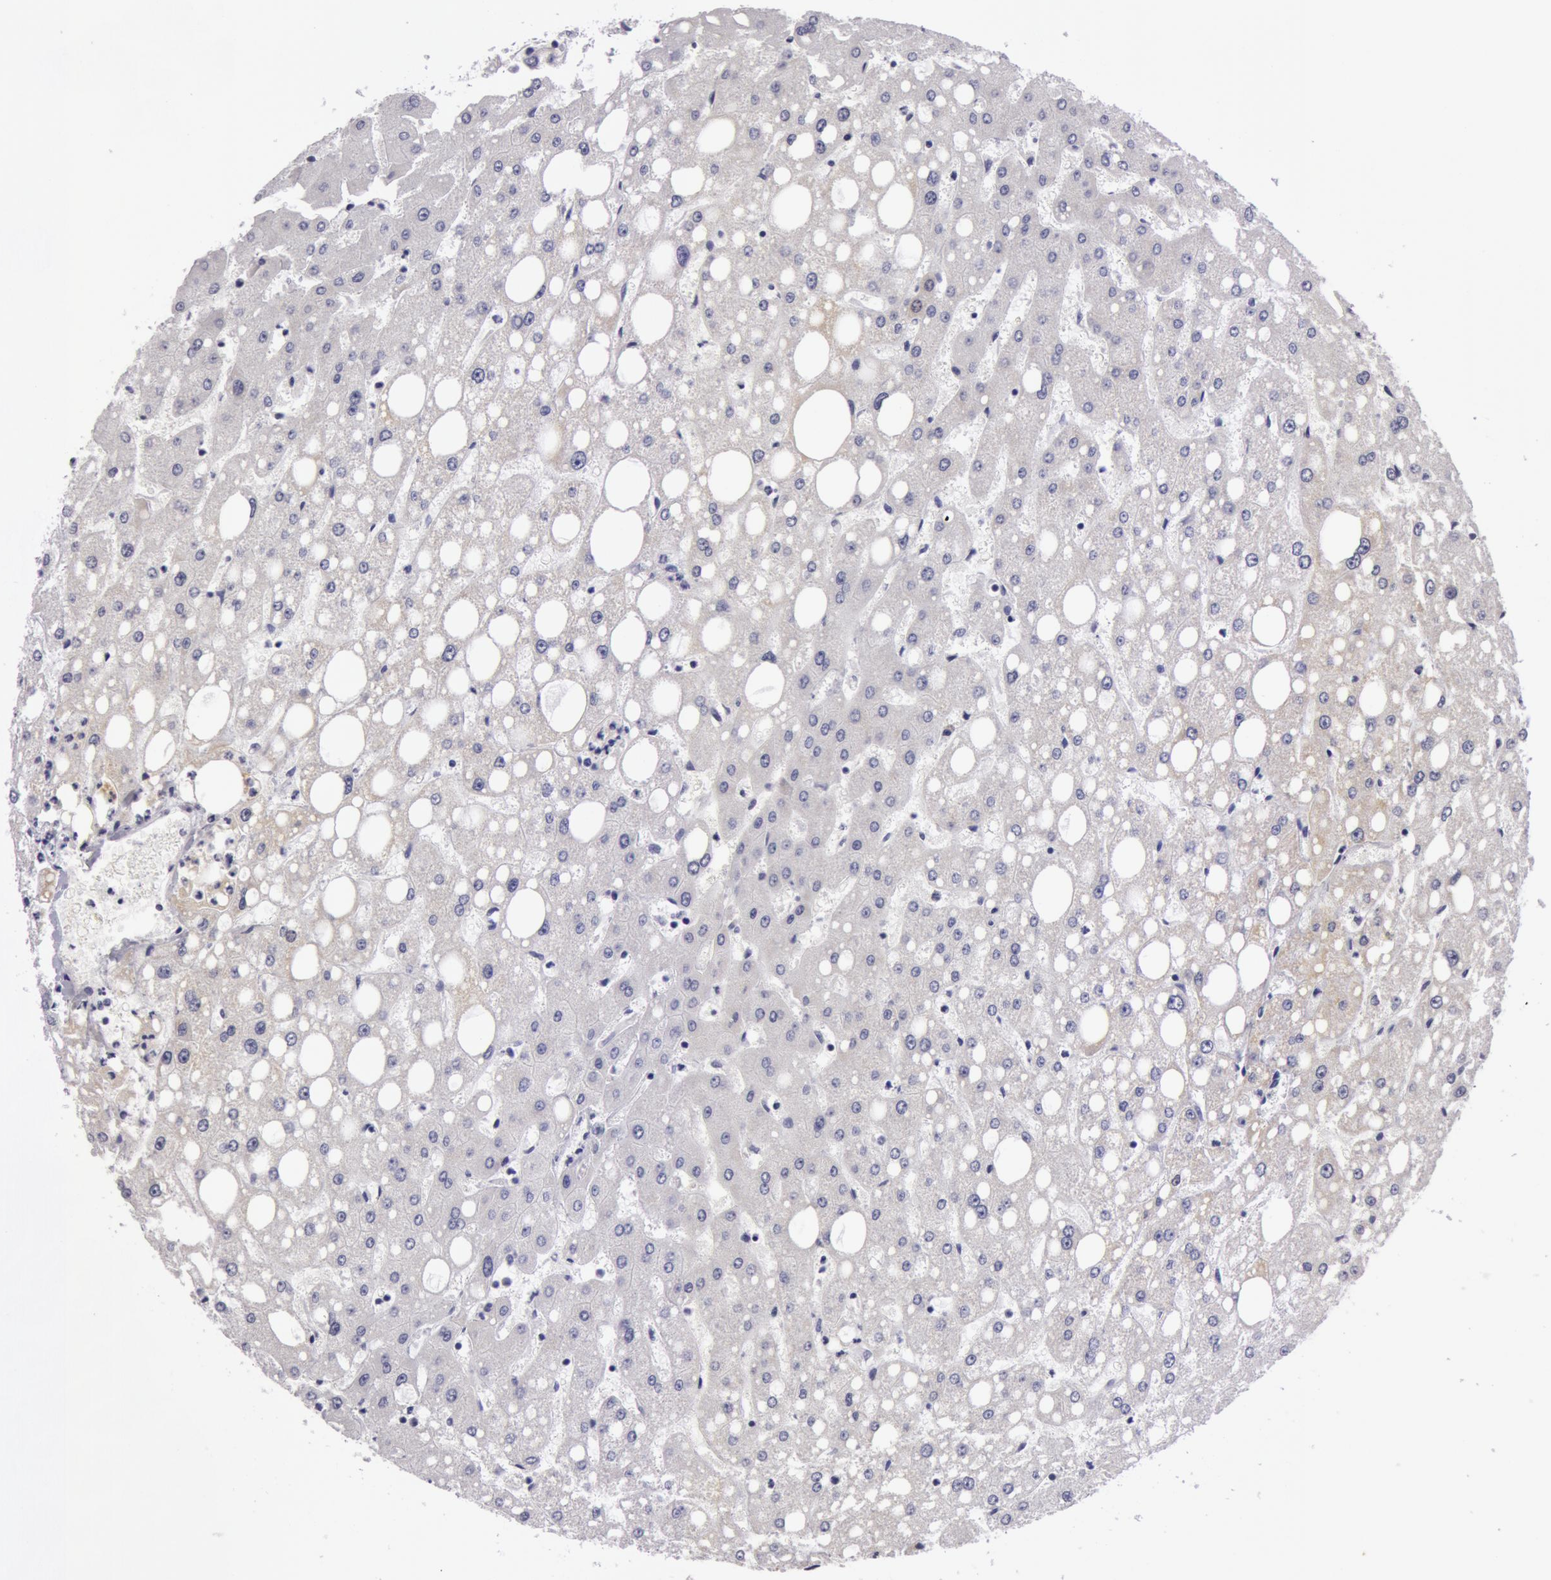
{"staining": {"intensity": "negative", "quantity": "none", "location": "none"}, "tissue": "liver", "cell_type": "Cholangiocytes", "image_type": "normal", "snomed": [{"axis": "morphology", "description": "Normal tissue, NOS"}, {"axis": "topography", "description": "Liver"}], "caption": "Immunohistochemistry (IHC) image of unremarkable human liver stained for a protein (brown), which exhibits no positivity in cholangiocytes.", "gene": "AMACR", "patient": {"sex": "male", "age": 49}}